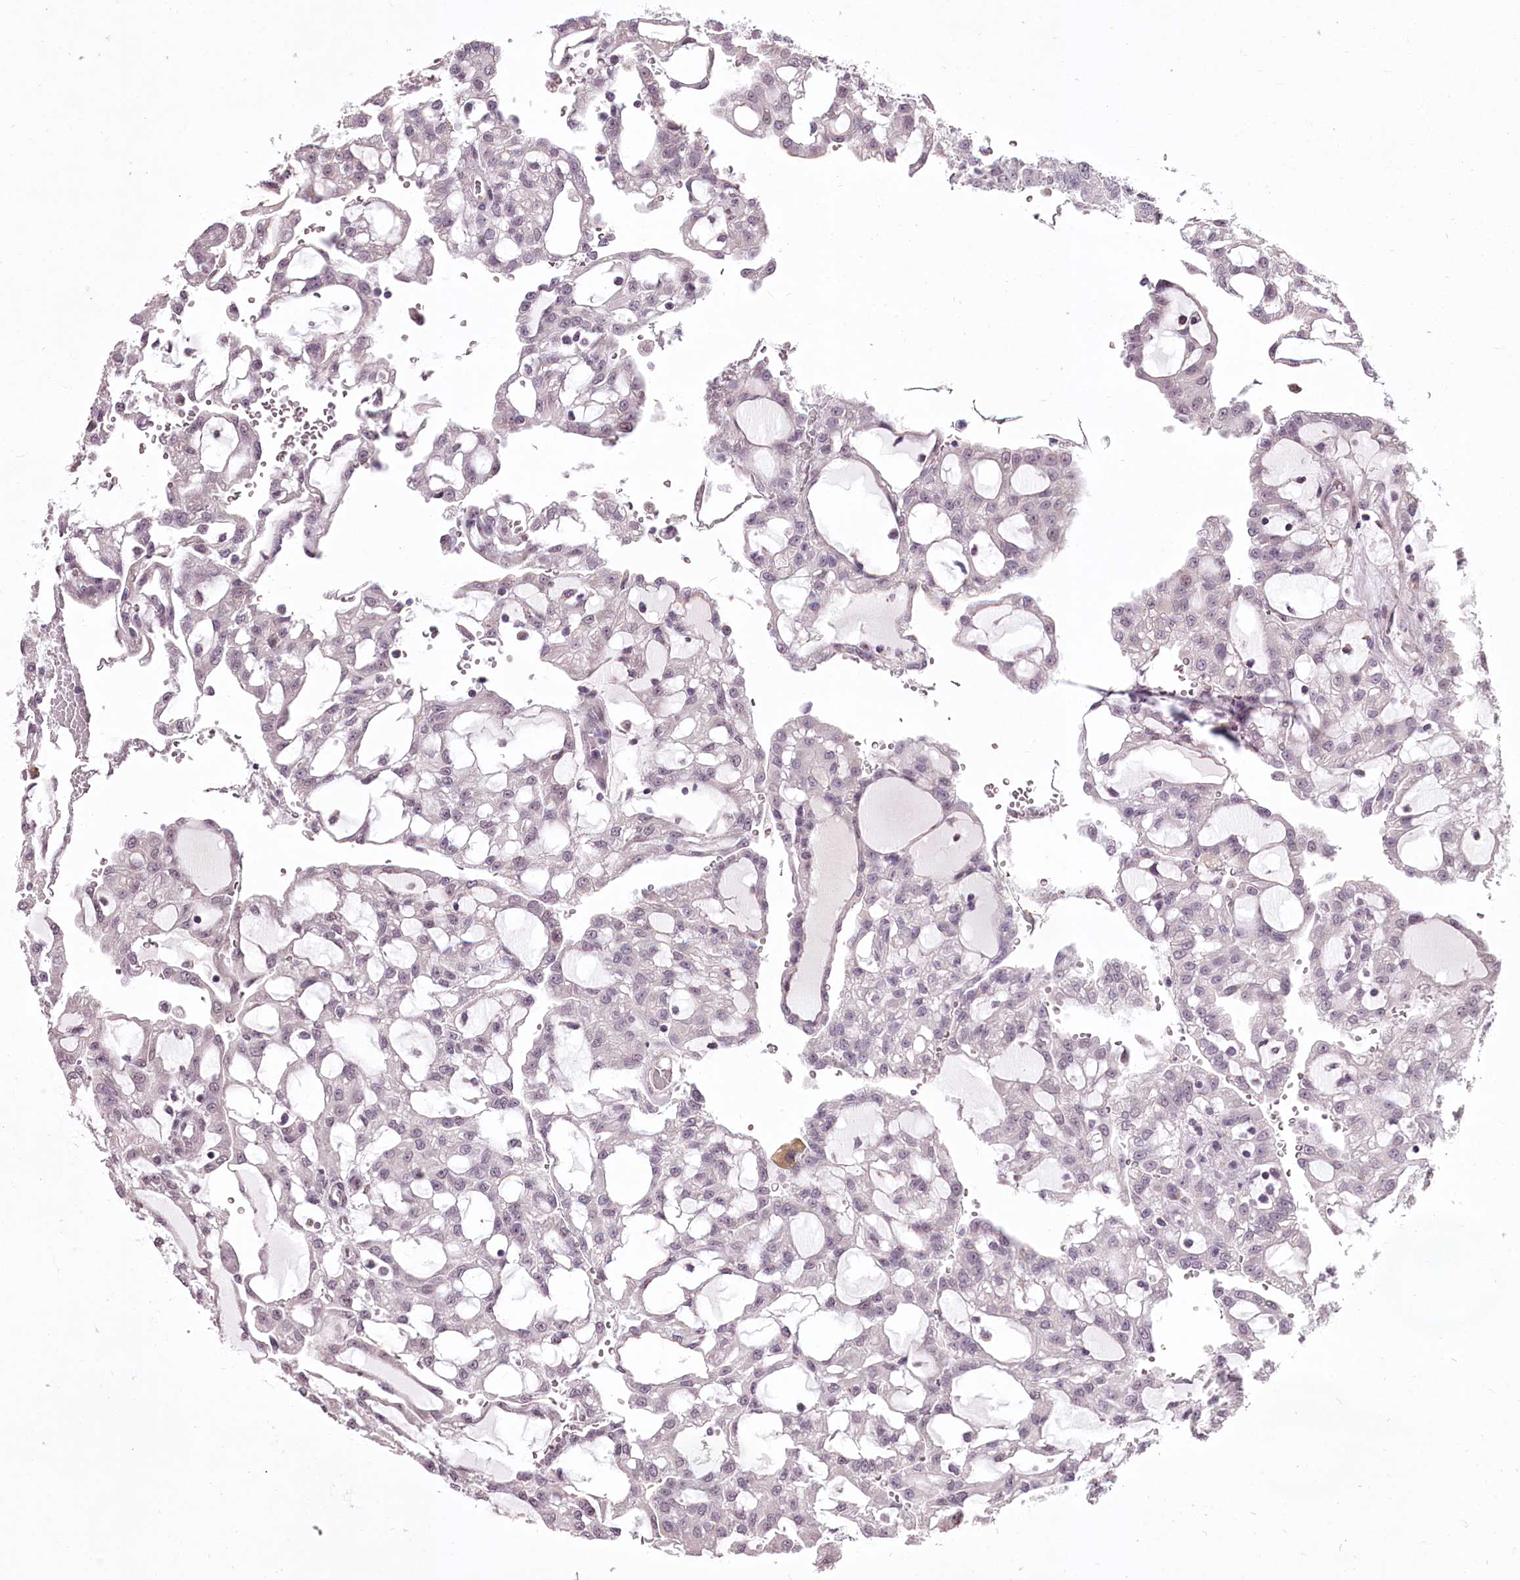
{"staining": {"intensity": "weak", "quantity": "25%-75%", "location": "nuclear"}, "tissue": "renal cancer", "cell_type": "Tumor cells", "image_type": "cancer", "snomed": [{"axis": "morphology", "description": "Adenocarcinoma, NOS"}, {"axis": "topography", "description": "Kidney"}], "caption": "Renal cancer tissue exhibits weak nuclear expression in approximately 25%-75% of tumor cells", "gene": "C1orf56", "patient": {"sex": "male", "age": 63}}